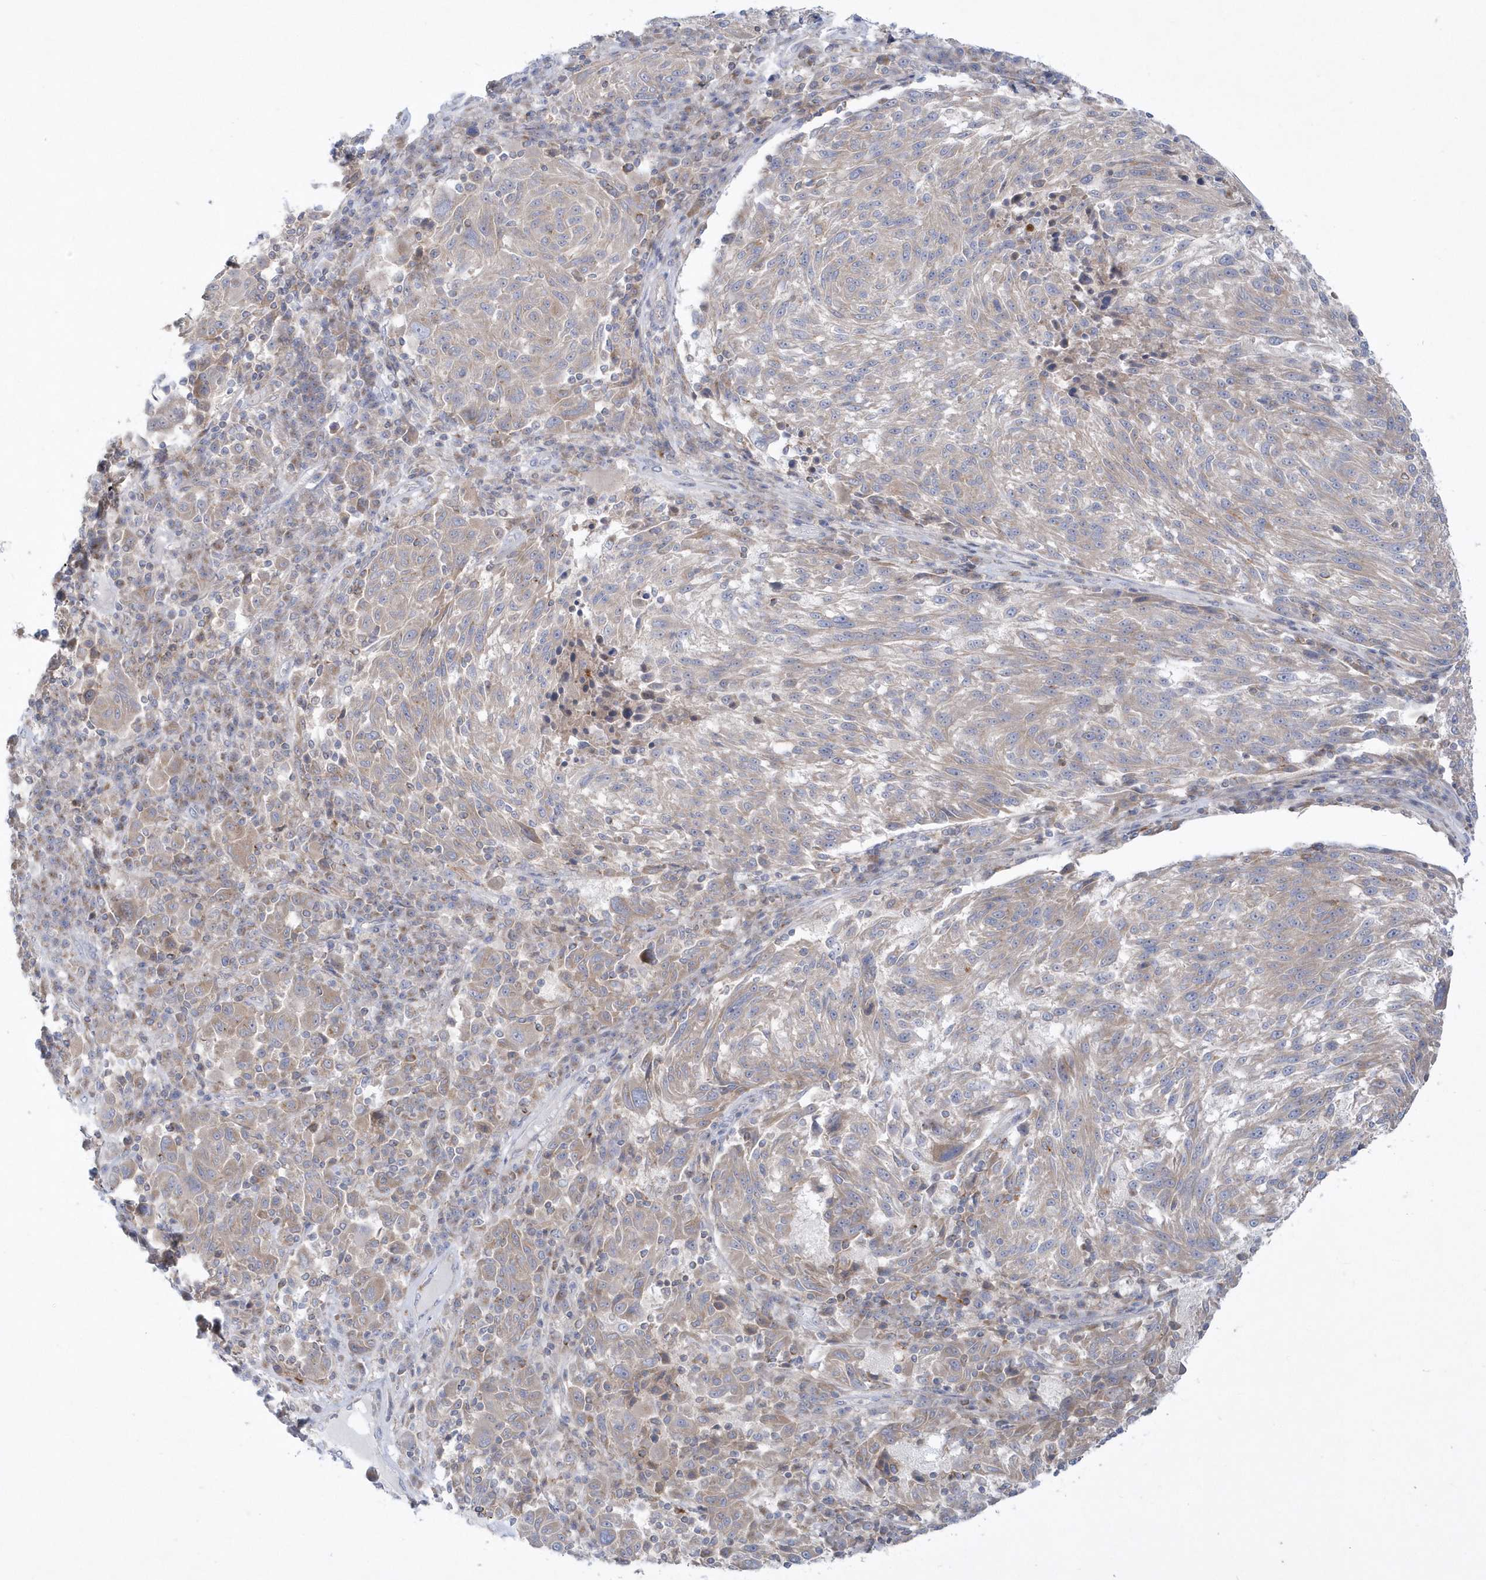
{"staining": {"intensity": "negative", "quantity": "none", "location": "none"}, "tissue": "melanoma", "cell_type": "Tumor cells", "image_type": "cancer", "snomed": [{"axis": "morphology", "description": "Malignant melanoma, NOS"}, {"axis": "topography", "description": "Skin"}], "caption": "This micrograph is of malignant melanoma stained with immunohistochemistry to label a protein in brown with the nuclei are counter-stained blue. There is no expression in tumor cells.", "gene": "DNAJC18", "patient": {"sex": "male", "age": 53}}